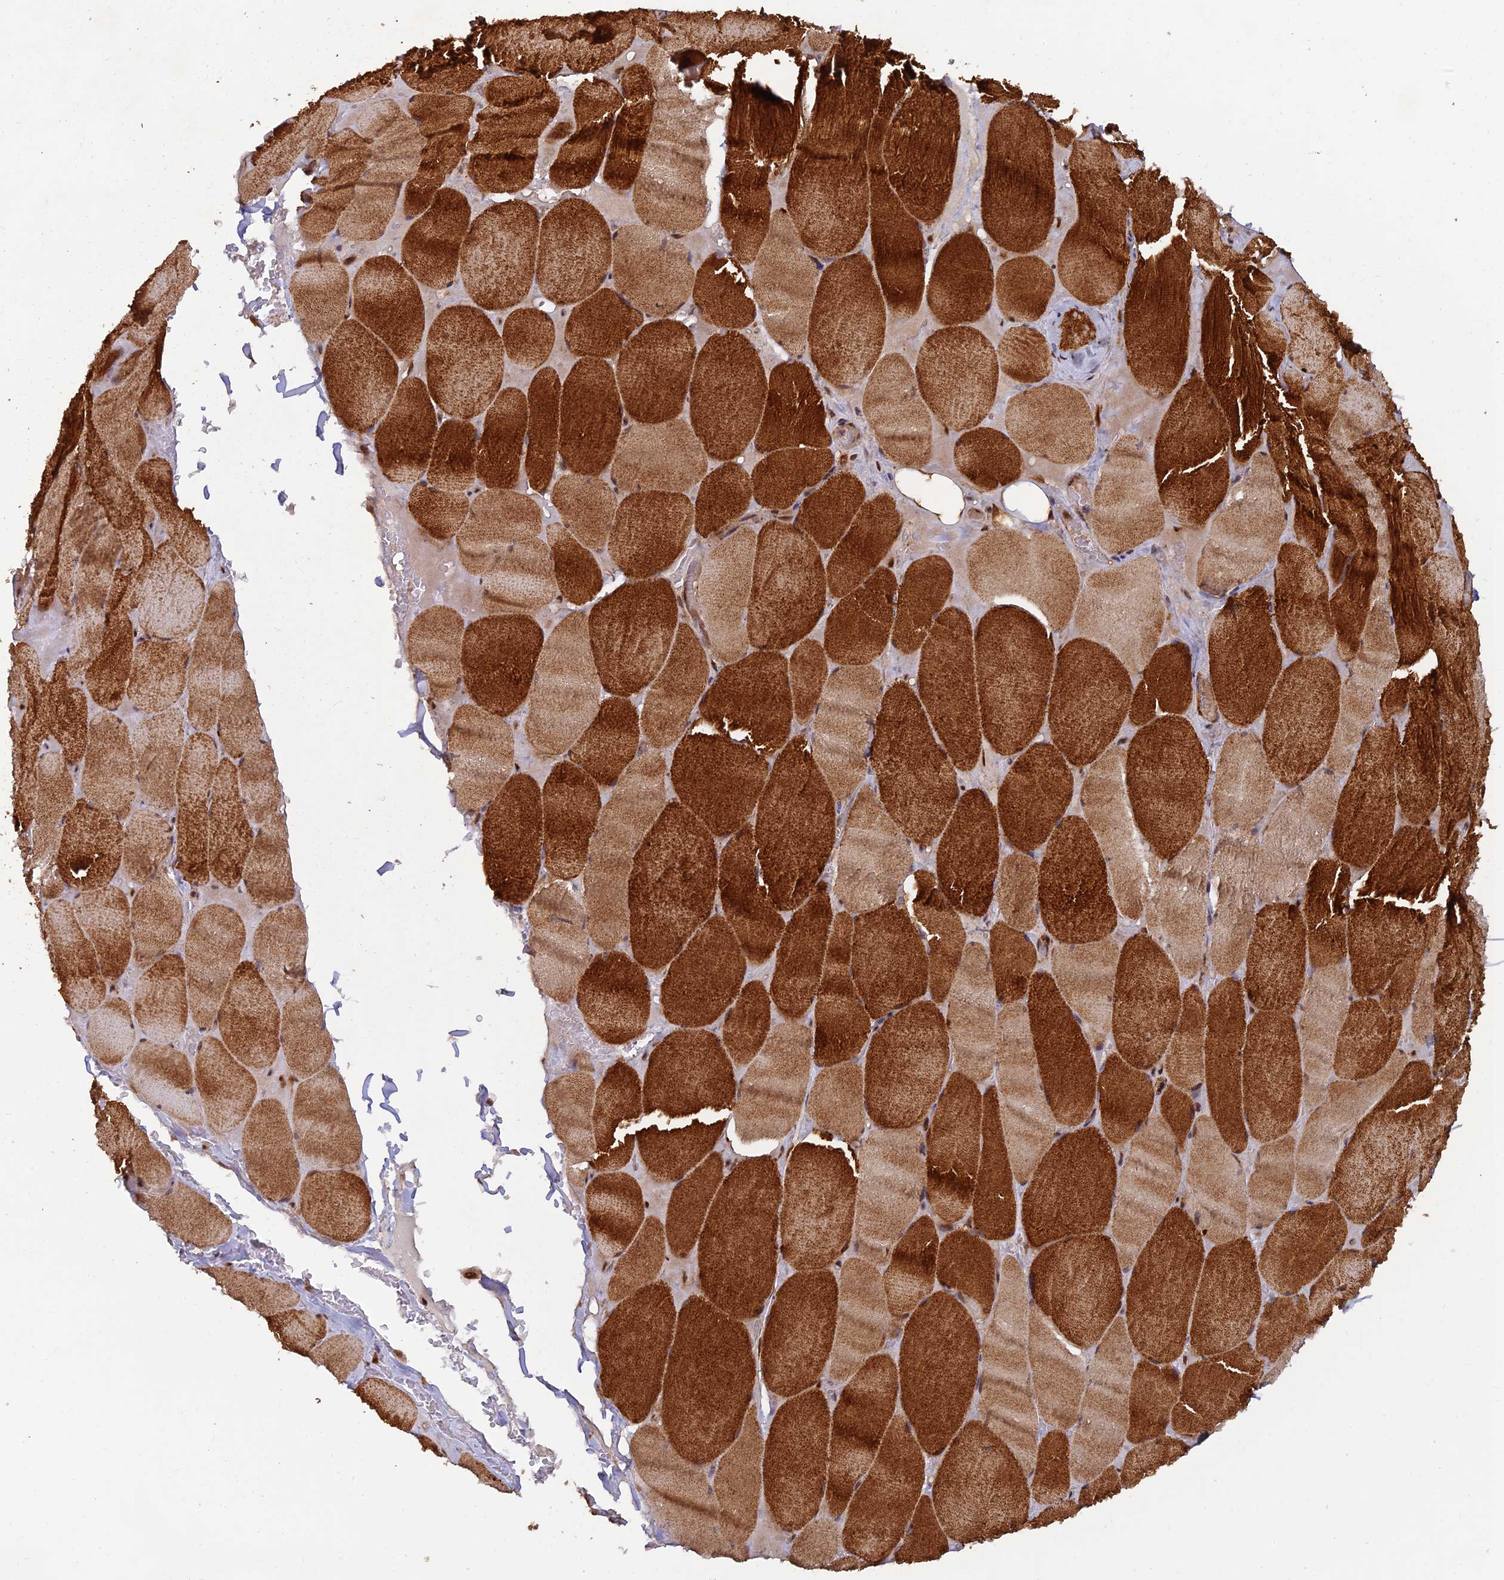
{"staining": {"intensity": "strong", "quantity": ">75%", "location": "cytoplasmic/membranous"}, "tissue": "skeletal muscle", "cell_type": "Myocytes", "image_type": "normal", "snomed": [{"axis": "morphology", "description": "Normal tissue, NOS"}, {"axis": "topography", "description": "Skeletal muscle"}, {"axis": "topography", "description": "Head-Neck"}], "caption": "Immunohistochemistry of normal skeletal muscle reveals high levels of strong cytoplasmic/membranous staining in approximately >75% of myocytes.", "gene": "ZNF565", "patient": {"sex": "male", "age": 66}}